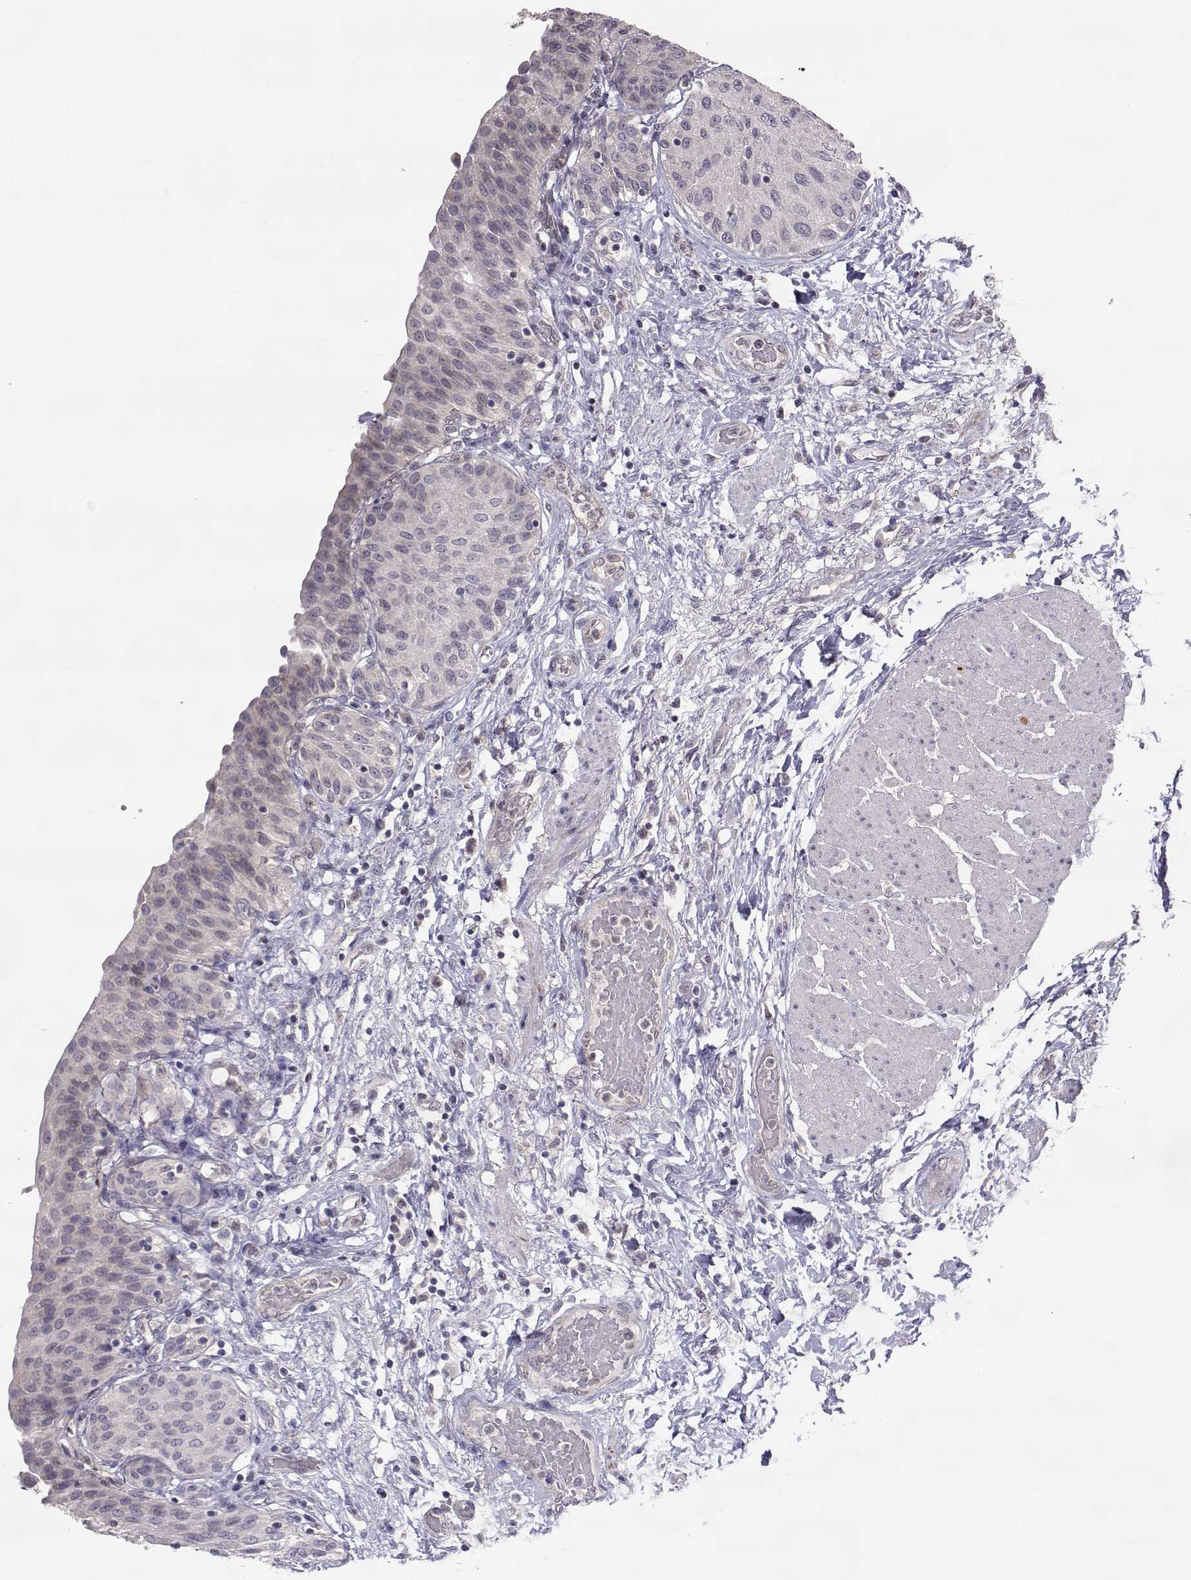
{"staining": {"intensity": "negative", "quantity": "none", "location": "none"}, "tissue": "urinary bladder", "cell_type": "Urothelial cells", "image_type": "normal", "snomed": [{"axis": "morphology", "description": "Normal tissue, NOS"}, {"axis": "morphology", "description": "Metaplasia, NOS"}, {"axis": "topography", "description": "Urinary bladder"}], "caption": "Immunohistochemical staining of benign human urinary bladder demonstrates no significant staining in urothelial cells.", "gene": "NCAM2", "patient": {"sex": "male", "age": 68}}